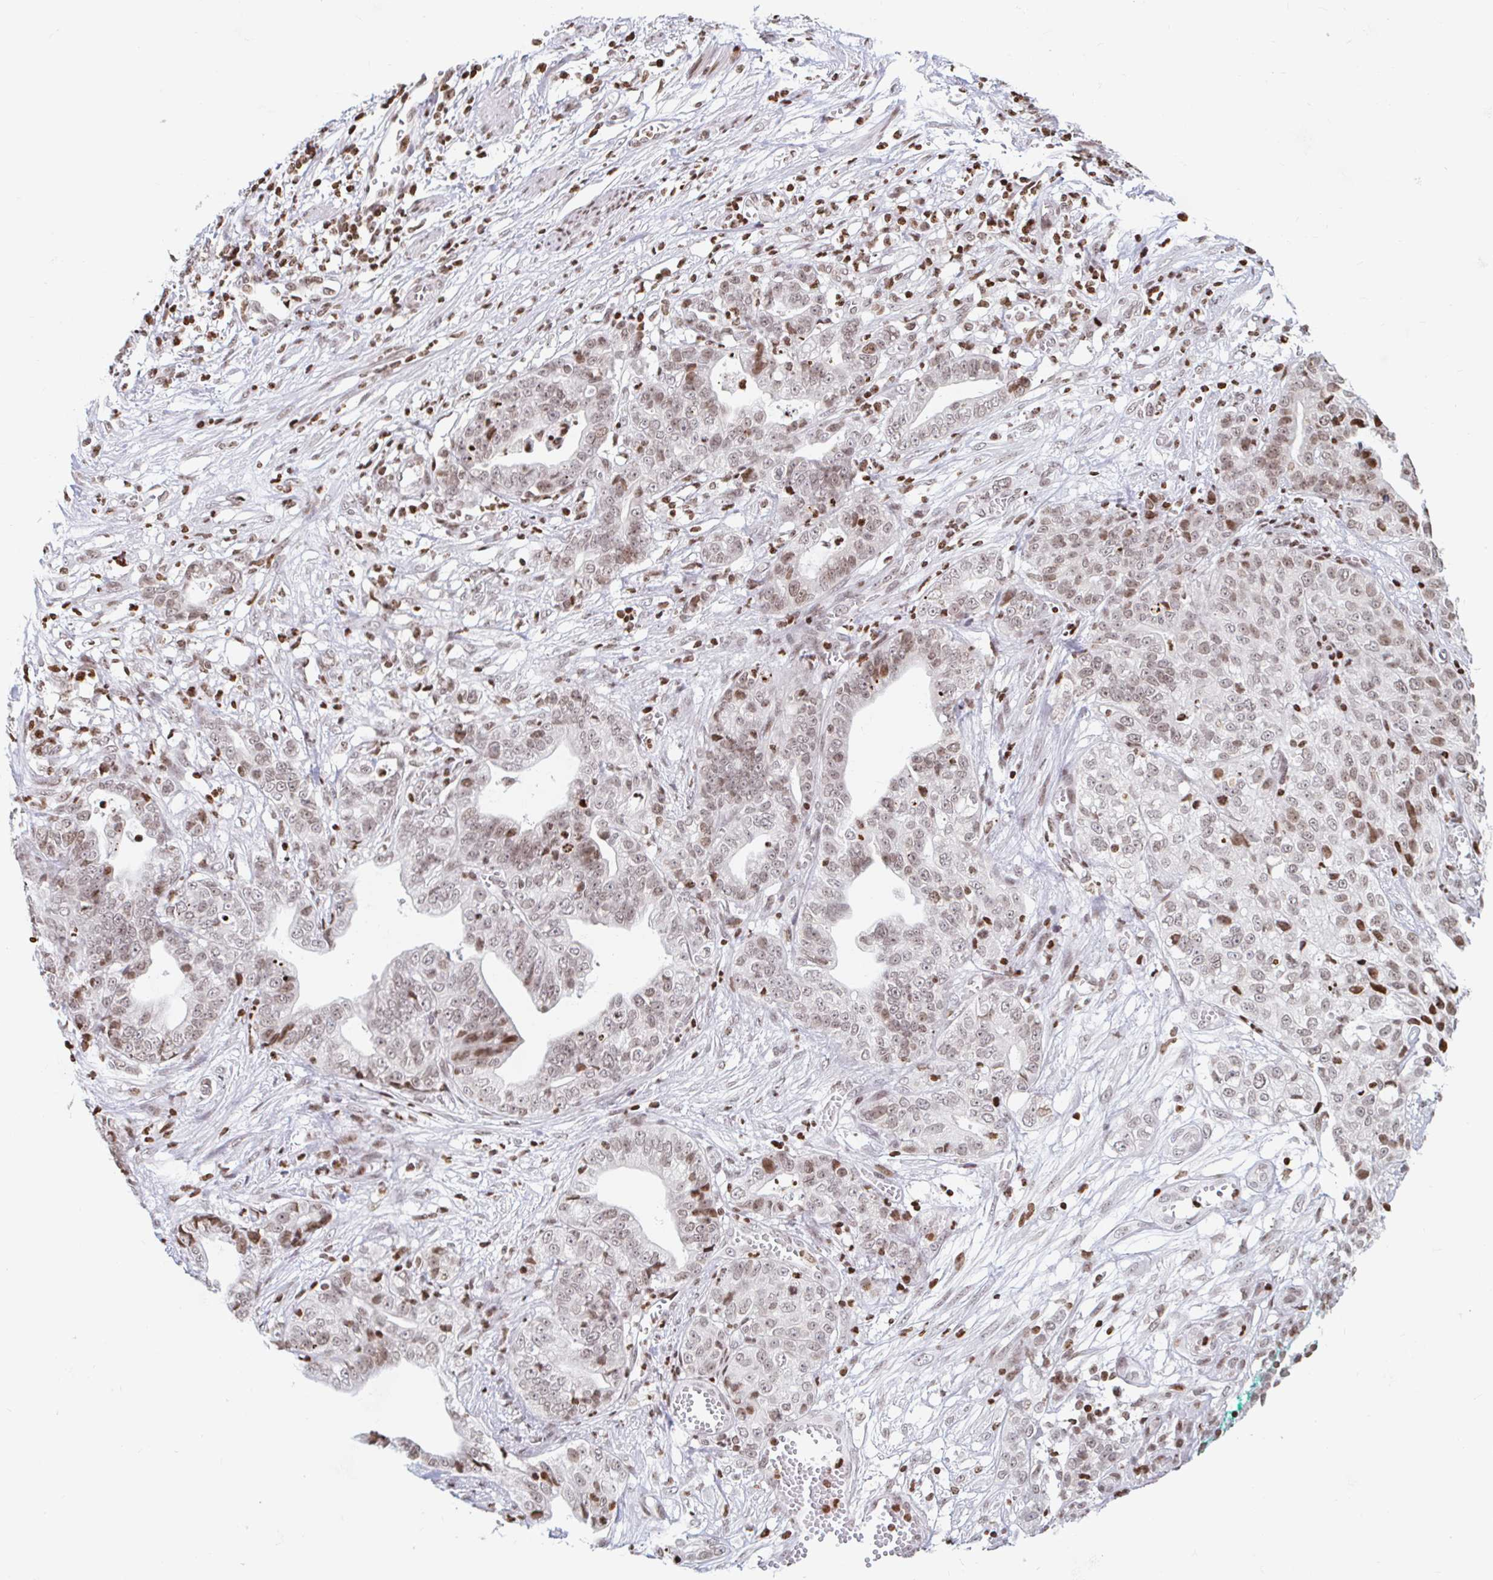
{"staining": {"intensity": "moderate", "quantity": "25%-75%", "location": "nuclear"}, "tissue": "stomach cancer", "cell_type": "Tumor cells", "image_type": "cancer", "snomed": [{"axis": "morphology", "description": "Adenocarcinoma, NOS"}, {"axis": "topography", "description": "Stomach, upper"}], "caption": "This photomicrograph demonstrates adenocarcinoma (stomach) stained with immunohistochemistry (IHC) to label a protein in brown. The nuclear of tumor cells show moderate positivity for the protein. Nuclei are counter-stained blue.", "gene": "HOXC10", "patient": {"sex": "female", "age": 67}}